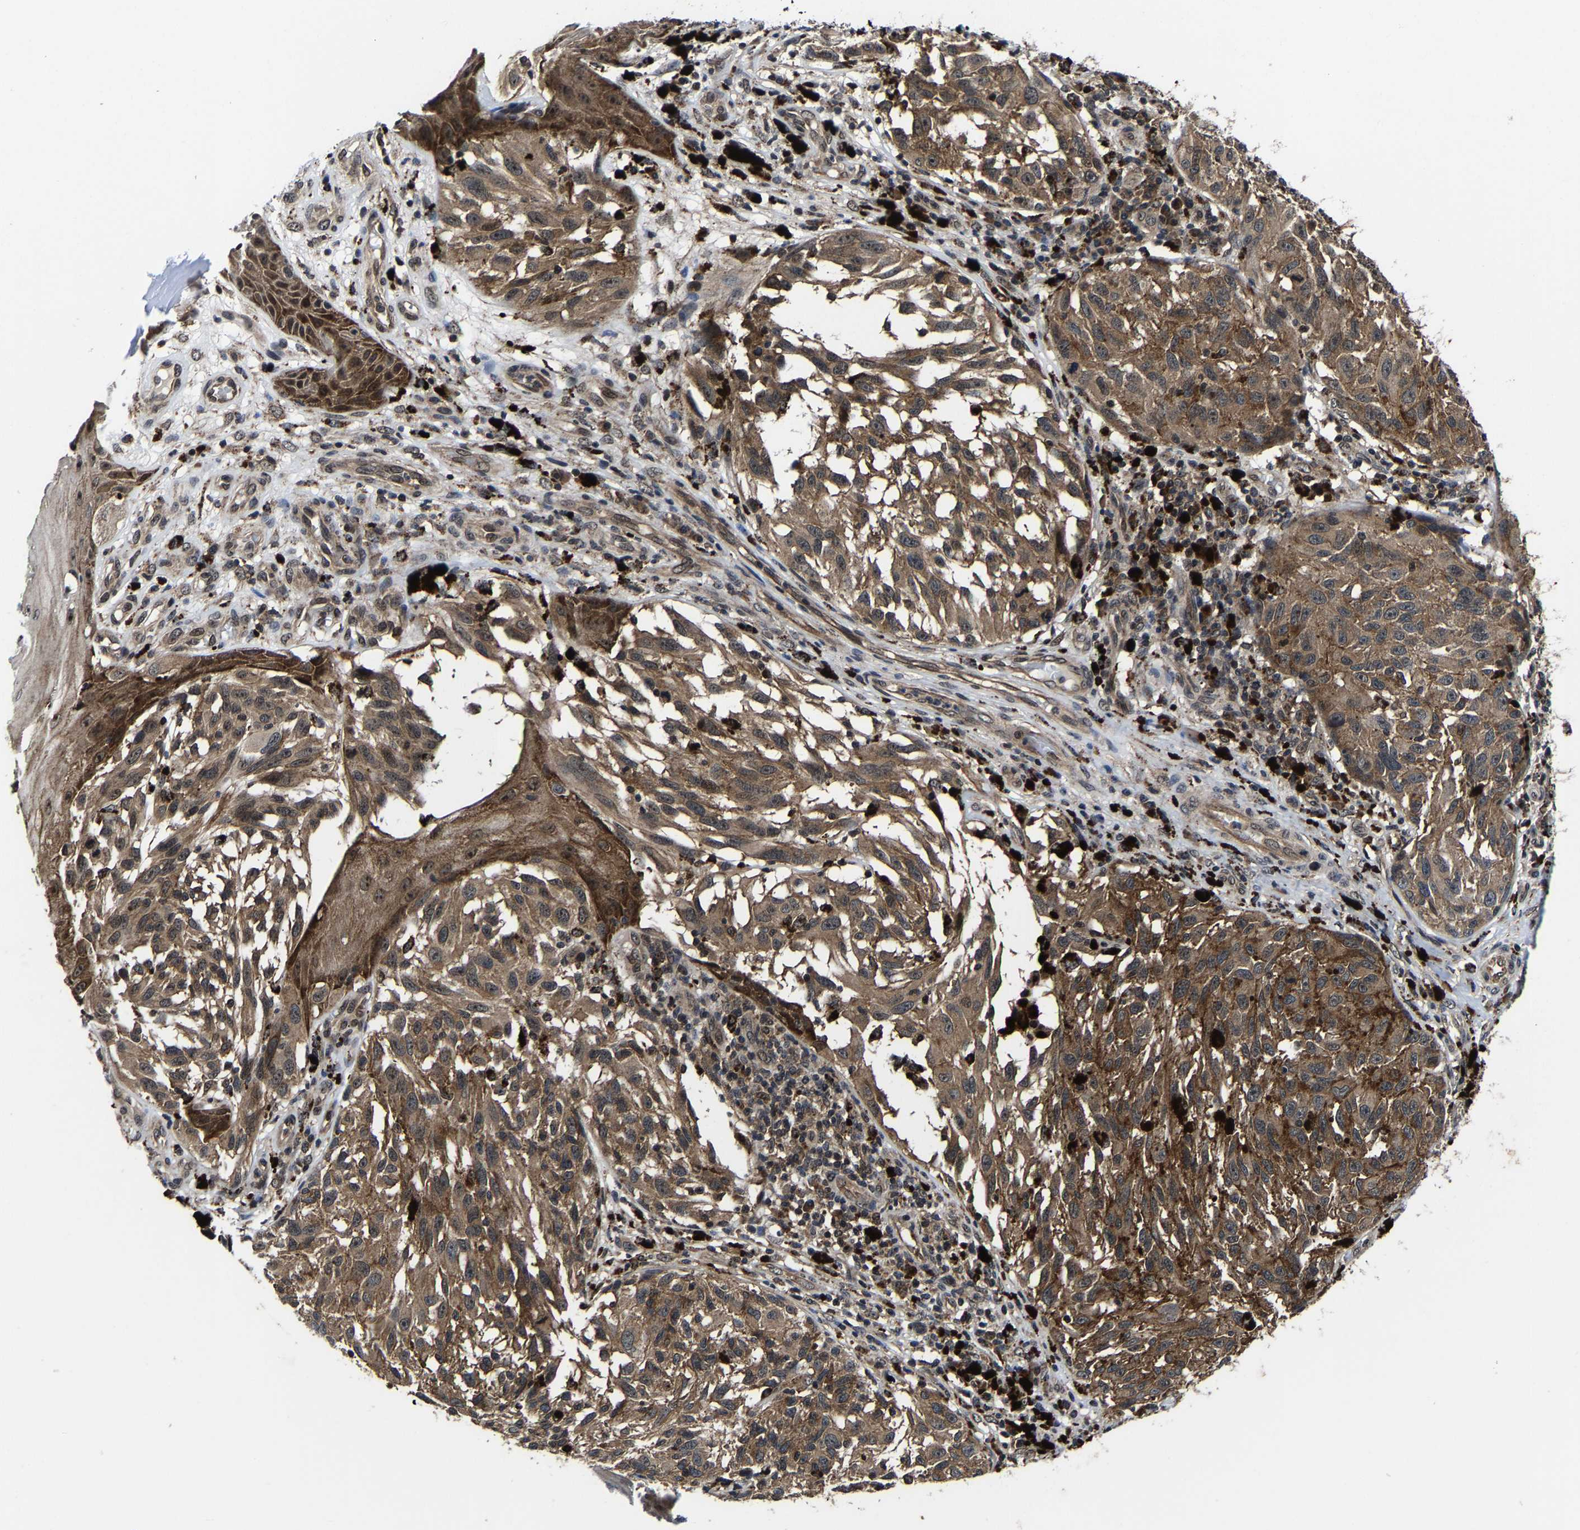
{"staining": {"intensity": "moderate", "quantity": ">75%", "location": "cytoplasmic/membranous"}, "tissue": "melanoma", "cell_type": "Tumor cells", "image_type": "cancer", "snomed": [{"axis": "morphology", "description": "Malignant melanoma, NOS"}, {"axis": "topography", "description": "Skin"}], "caption": "Immunohistochemical staining of malignant melanoma shows medium levels of moderate cytoplasmic/membranous protein positivity in approximately >75% of tumor cells.", "gene": "ZCCHC7", "patient": {"sex": "female", "age": 73}}